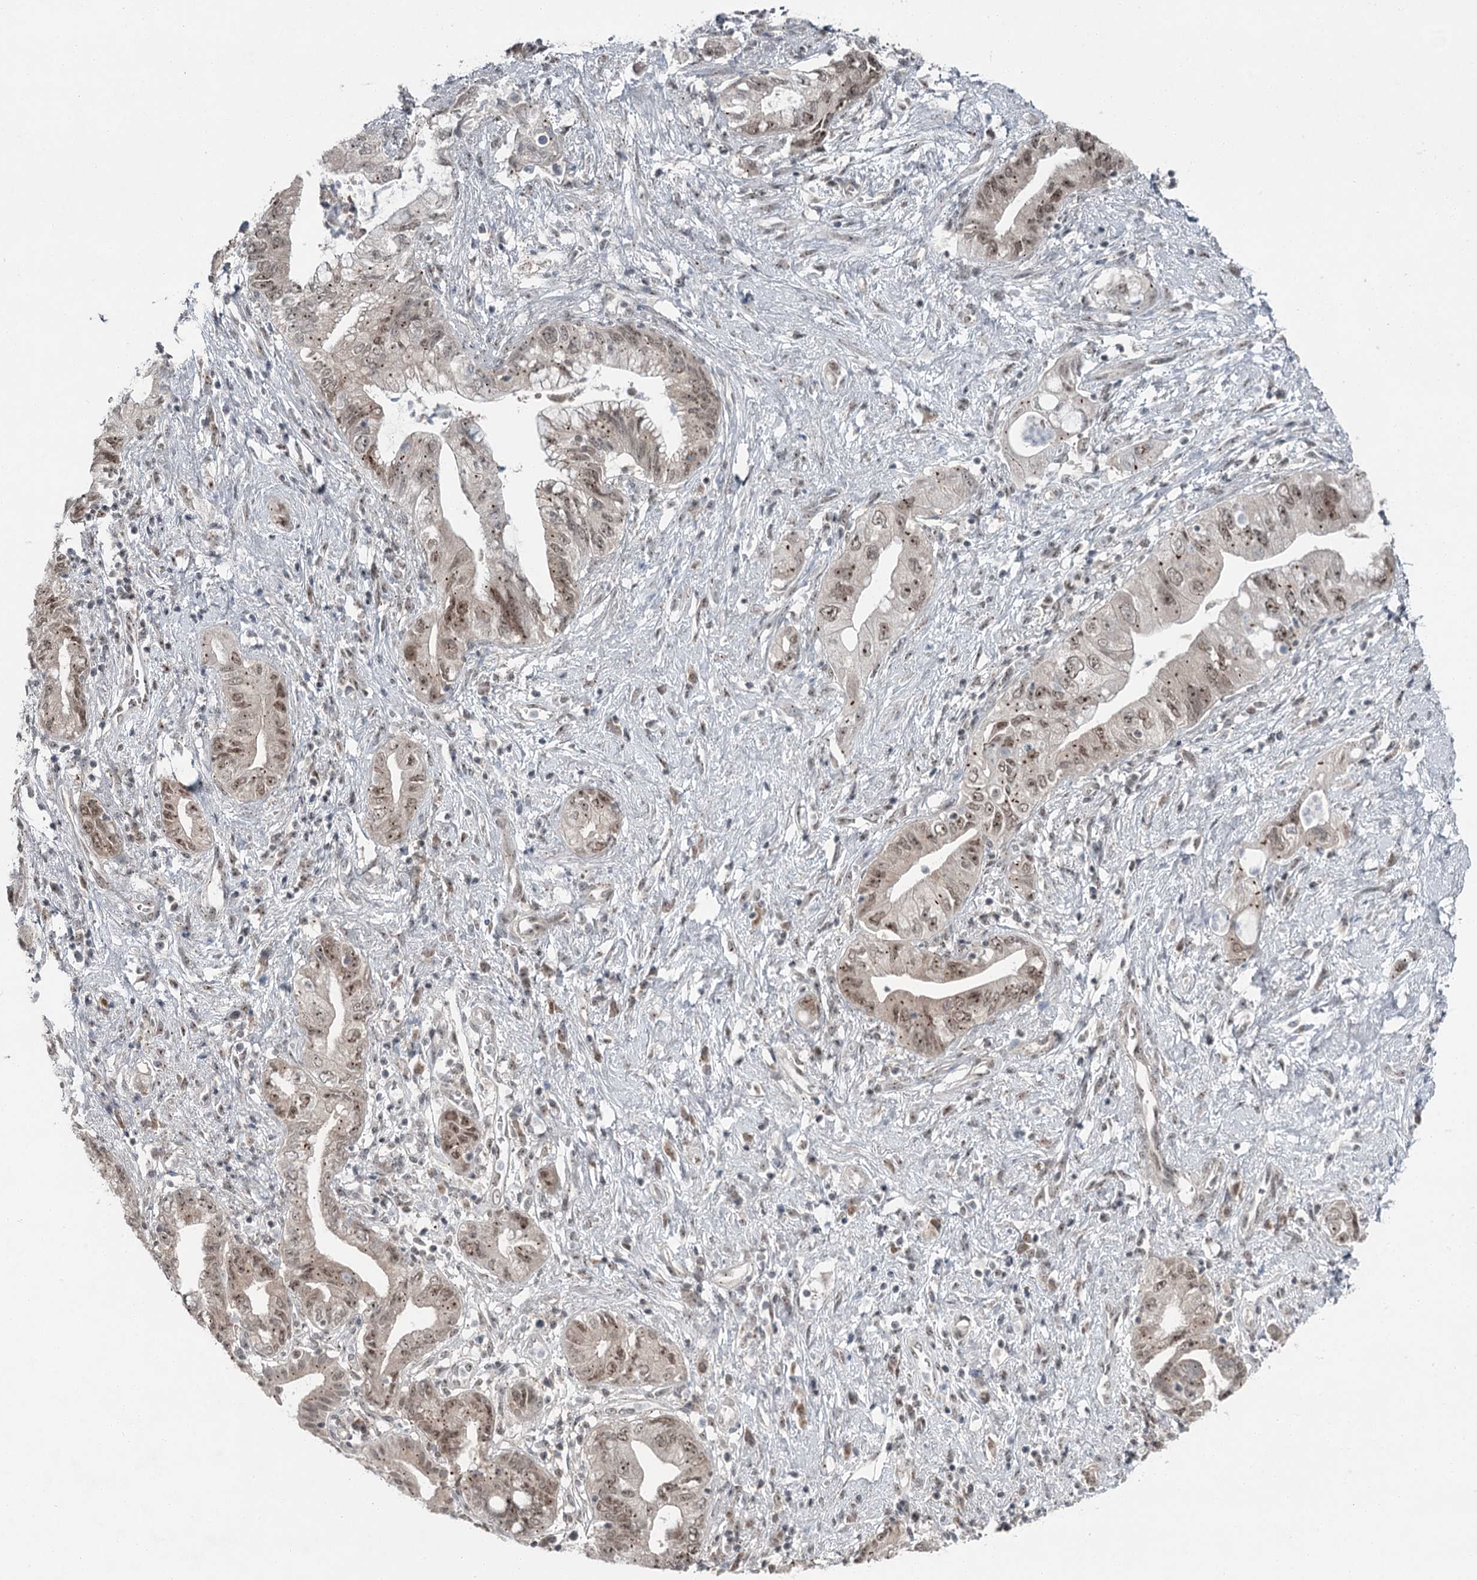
{"staining": {"intensity": "moderate", "quantity": "25%-75%", "location": "nuclear"}, "tissue": "pancreatic cancer", "cell_type": "Tumor cells", "image_type": "cancer", "snomed": [{"axis": "morphology", "description": "Adenocarcinoma, NOS"}, {"axis": "topography", "description": "Pancreas"}], "caption": "Immunohistochemical staining of human pancreatic cancer displays medium levels of moderate nuclear positivity in approximately 25%-75% of tumor cells. Using DAB (brown) and hematoxylin (blue) stains, captured at high magnification using brightfield microscopy.", "gene": "EXOSC1", "patient": {"sex": "female", "age": 73}}